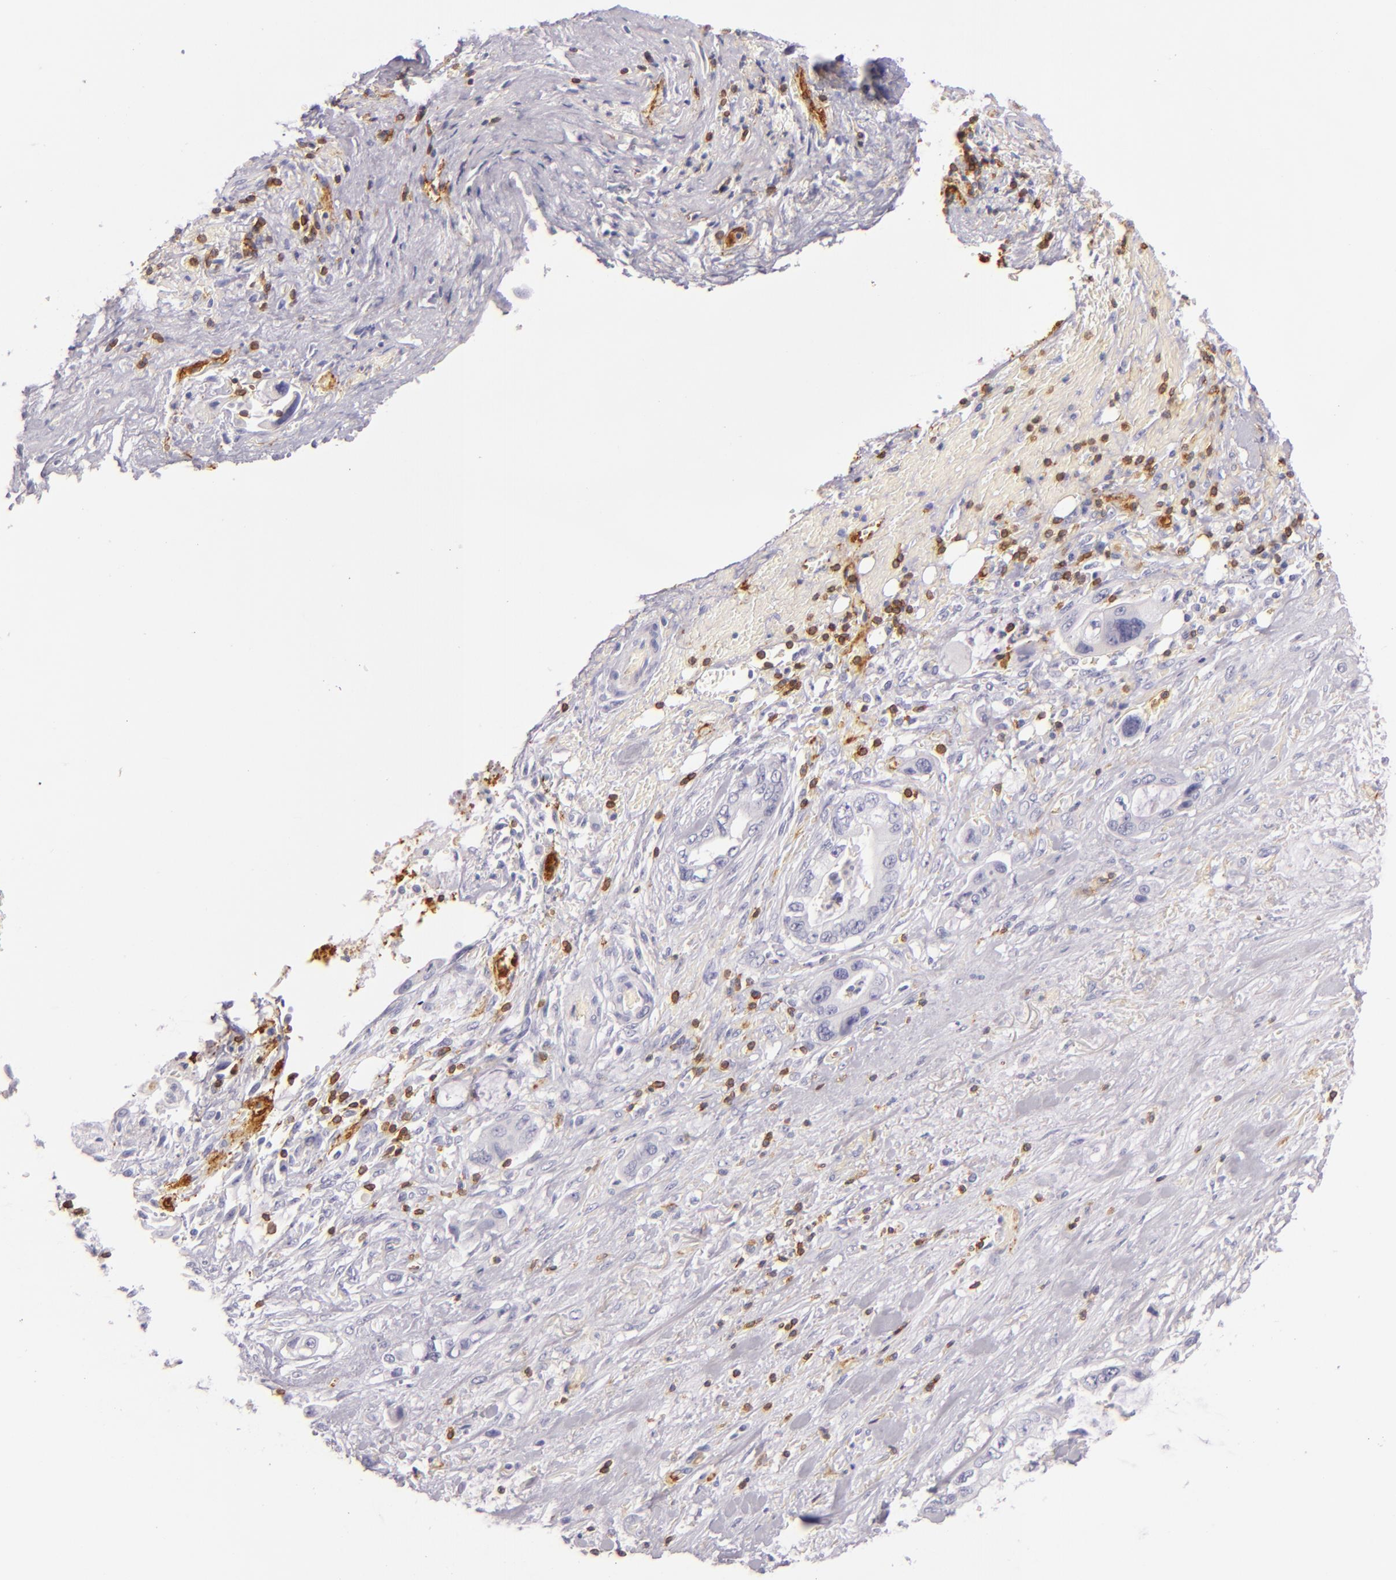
{"staining": {"intensity": "negative", "quantity": "none", "location": "none"}, "tissue": "pancreatic cancer", "cell_type": "Tumor cells", "image_type": "cancer", "snomed": [{"axis": "morphology", "description": "Adenocarcinoma, NOS"}, {"axis": "topography", "description": "Pancreas"}, {"axis": "topography", "description": "Stomach, upper"}], "caption": "An immunohistochemistry (IHC) micrograph of pancreatic cancer is shown. There is no staining in tumor cells of pancreatic cancer. (Stains: DAB immunohistochemistry with hematoxylin counter stain, Microscopy: brightfield microscopy at high magnification).", "gene": "LAT", "patient": {"sex": "male", "age": 77}}